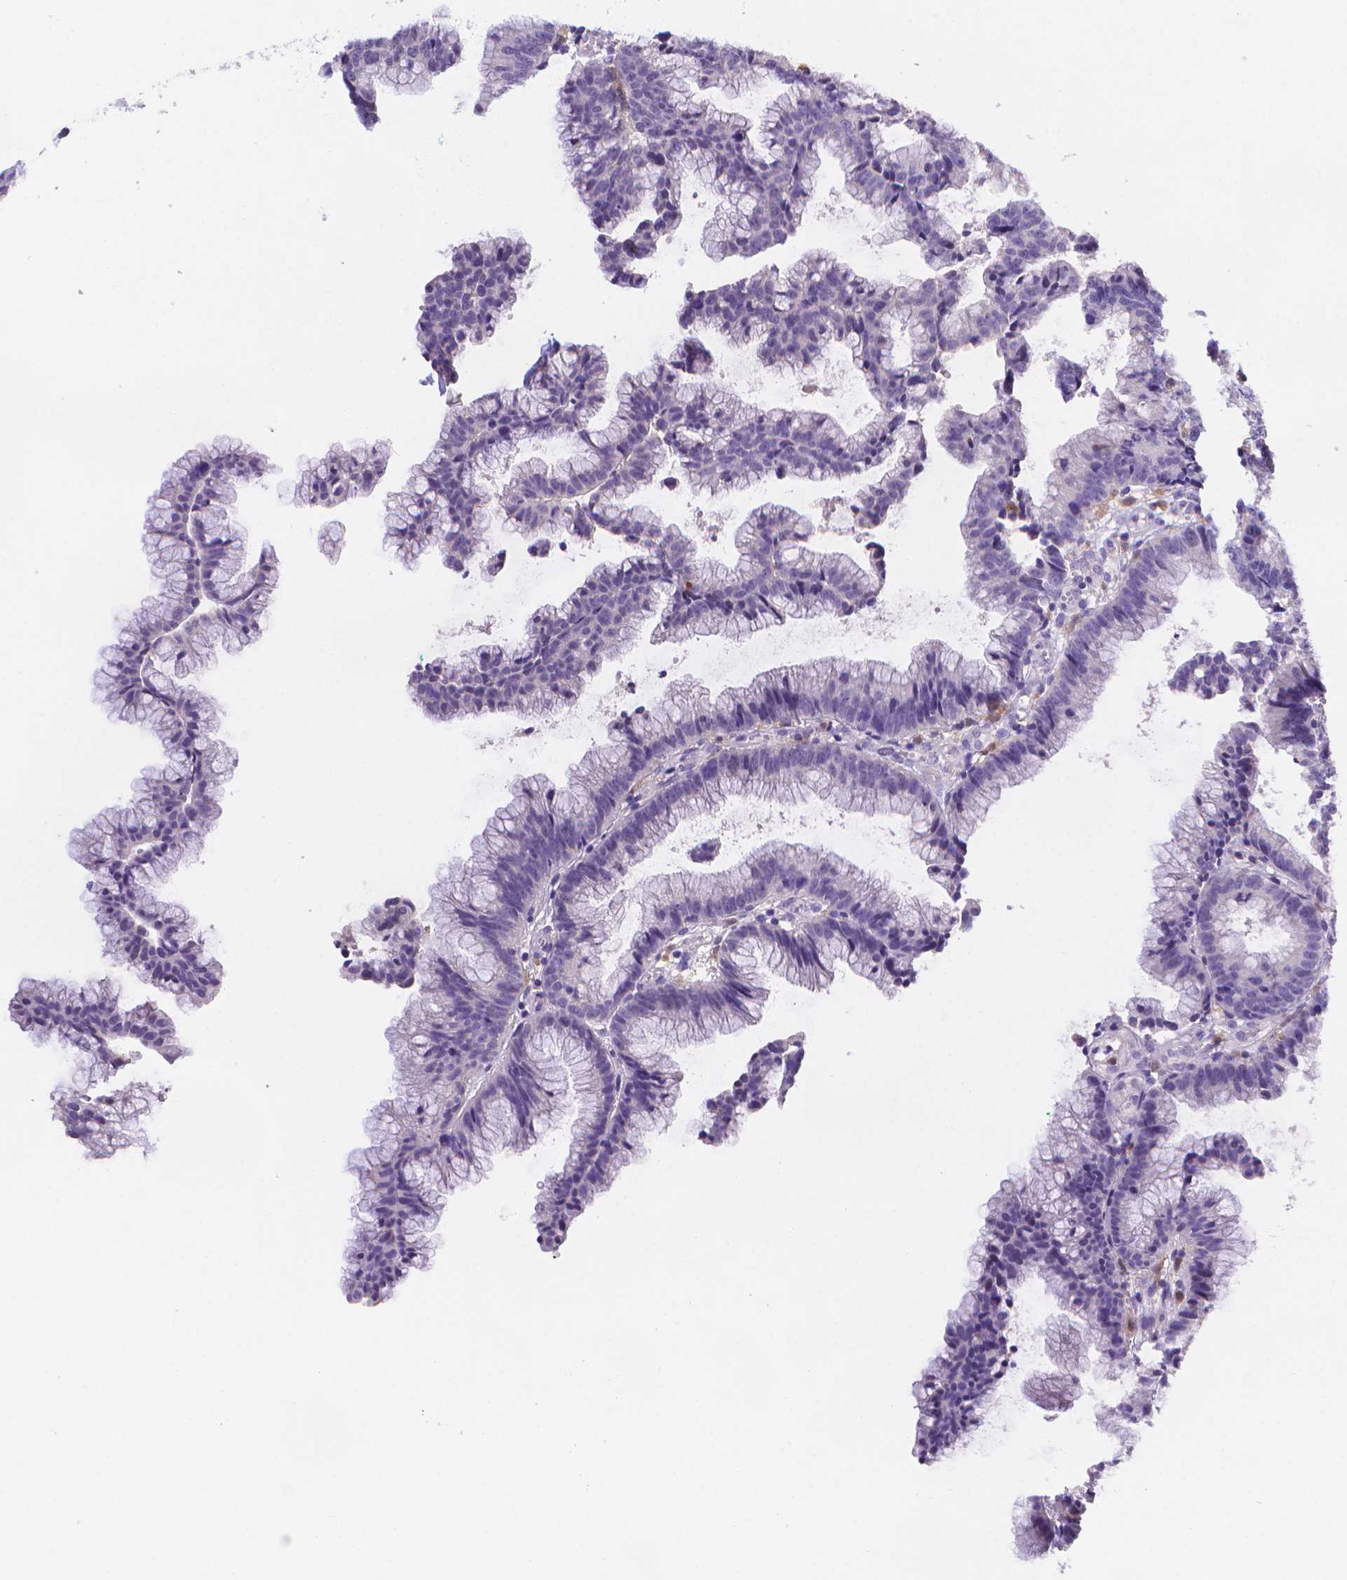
{"staining": {"intensity": "negative", "quantity": "none", "location": "none"}, "tissue": "colorectal cancer", "cell_type": "Tumor cells", "image_type": "cancer", "snomed": [{"axis": "morphology", "description": "Adenocarcinoma, NOS"}, {"axis": "topography", "description": "Colon"}], "caption": "Immunohistochemistry image of colorectal adenocarcinoma stained for a protein (brown), which reveals no staining in tumor cells.", "gene": "FGD2", "patient": {"sex": "female", "age": 78}}